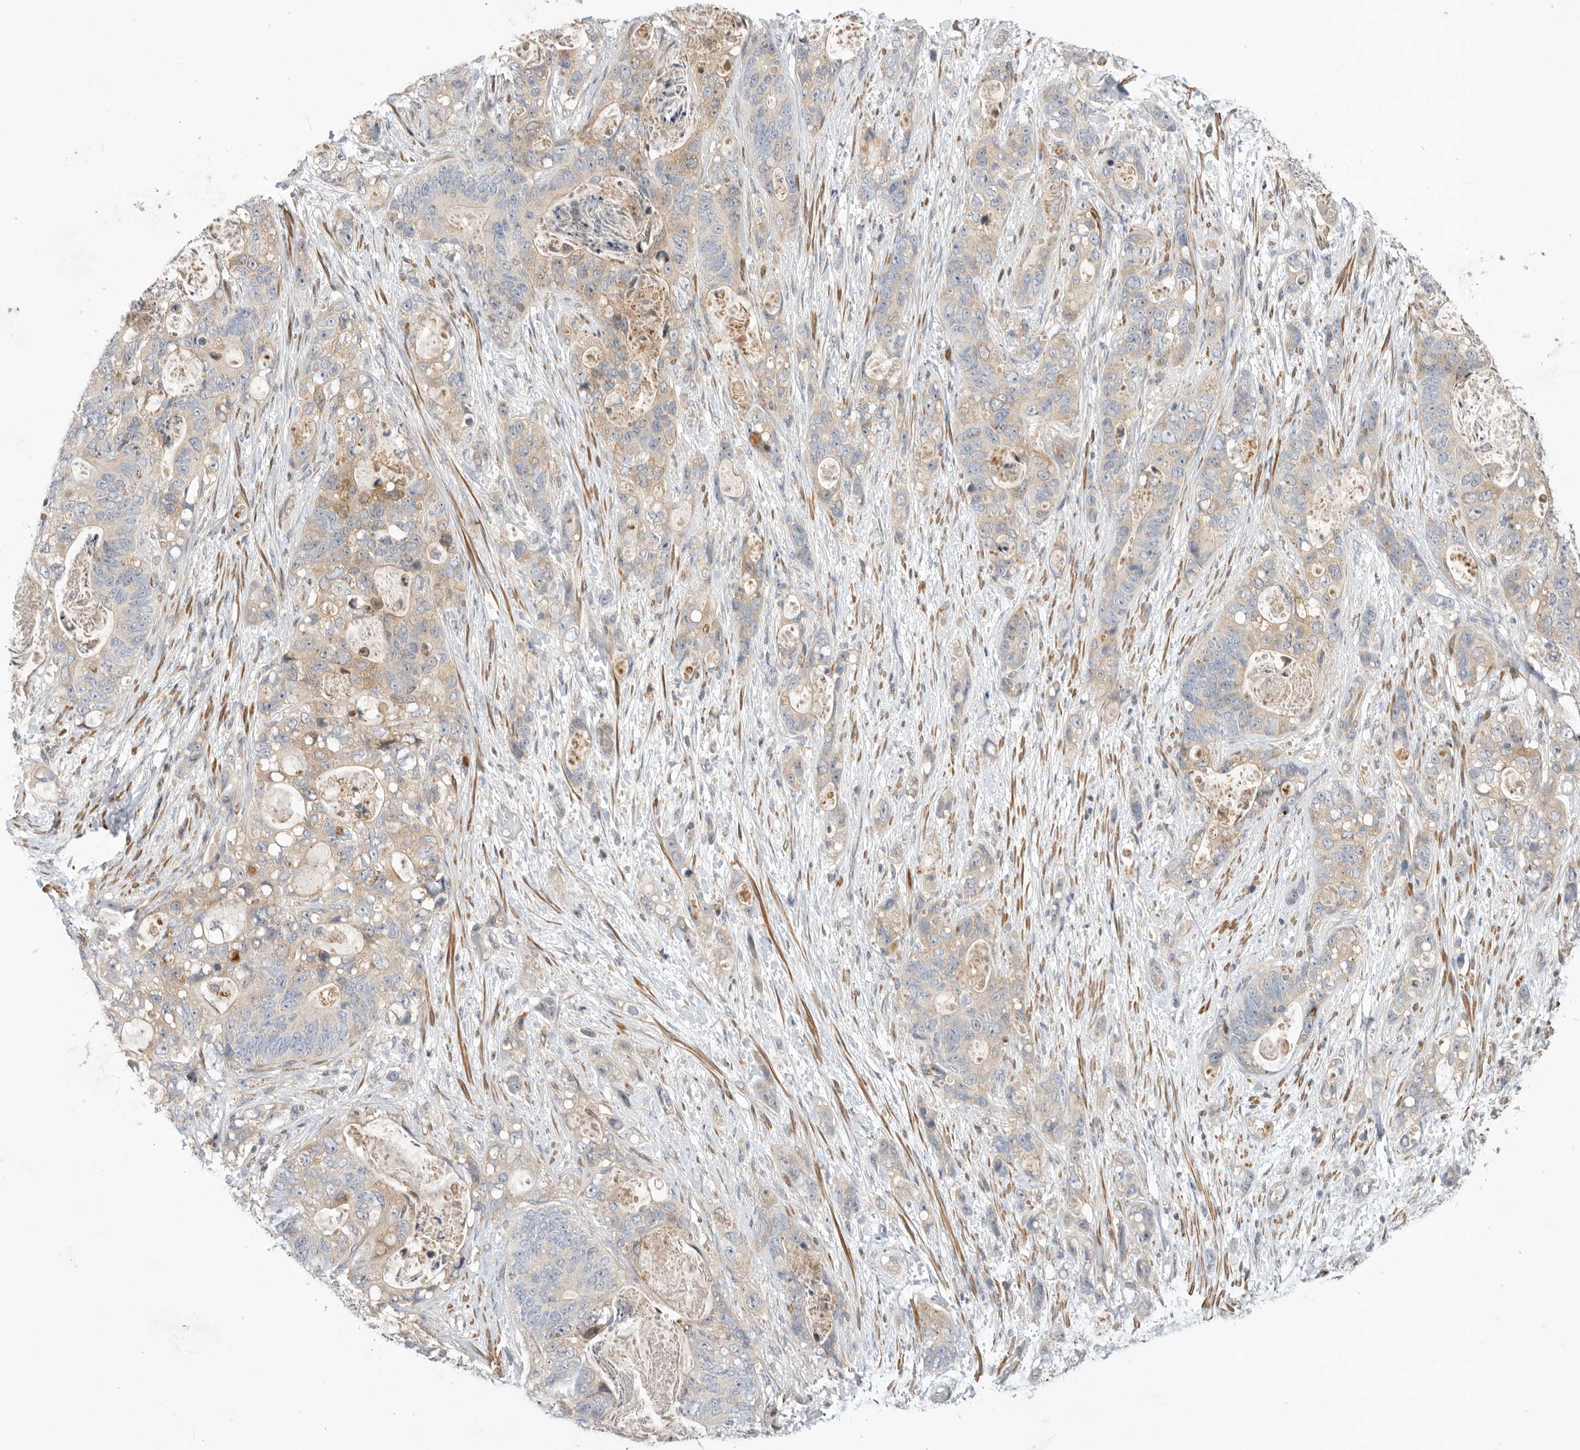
{"staining": {"intensity": "weak", "quantity": "<25%", "location": "cytoplasmic/membranous"}, "tissue": "stomach cancer", "cell_type": "Tumor cells", "image_type": "cancer", "snomed": [{"axis": "morphology", "description": "Normal tissue, NOS"}, {"axis": "morphology", "description": "Adenocarcinoma, NOS"}, {"axis": "topography", "description": "Stomach"}], "caption": "A histopathology image of adenocarcinoma (stomach) stained for a protein demonstrates no brown staining in tumor cells.", "gene": "GNE", "patient": {"sex": "female", "age": 89}}